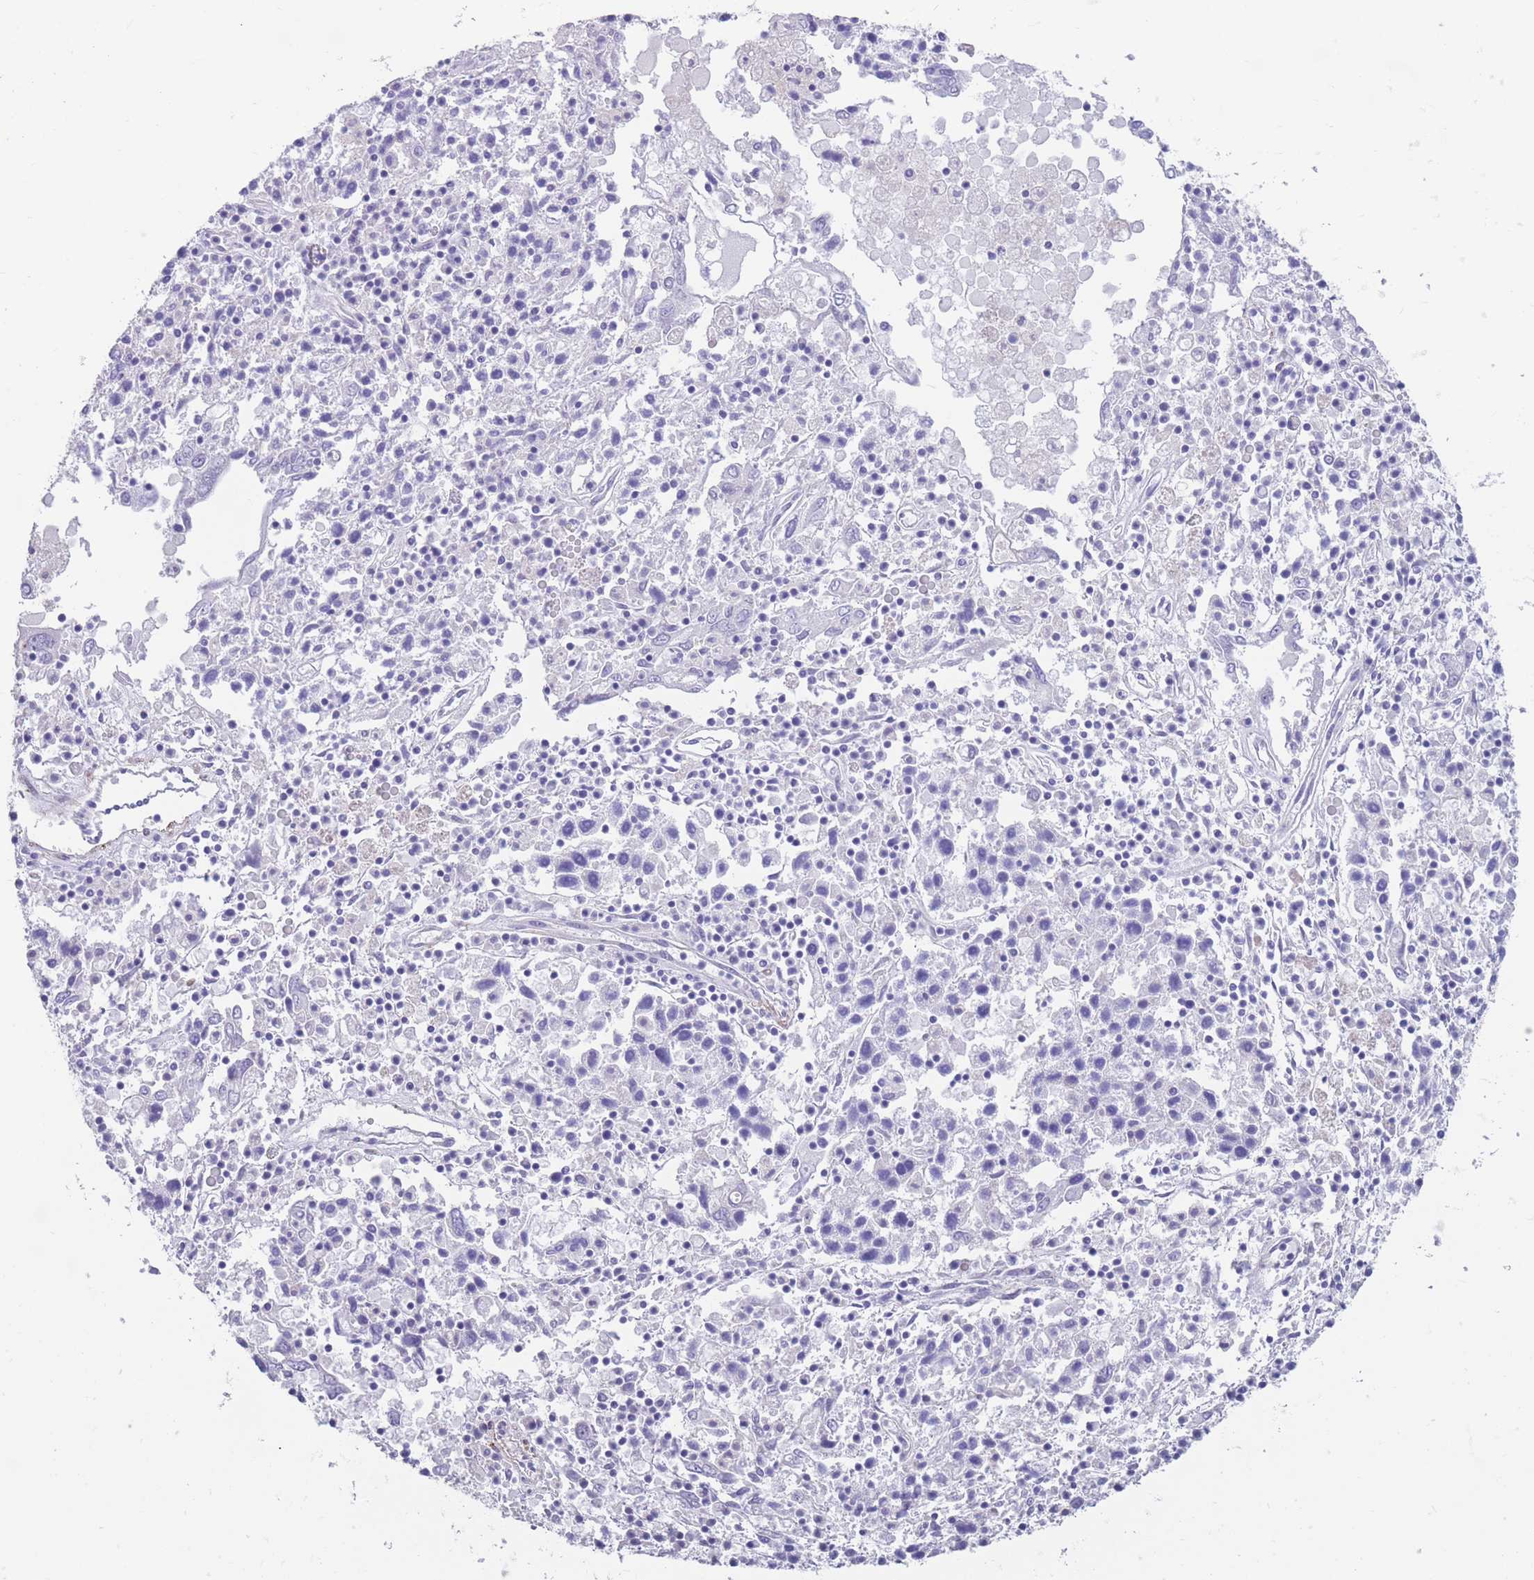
{"staining": {"intensity": "negative", "quantity": "none", "location": "none"}, "tissue": "ovarian cancer", "cell_type": "Tumor cells", "image_type": "cancer", "snomed": [{"axis": "morphology", "description": "Carcinoma, endometroid"}, {"axis": "topography", "description": "Ovary"}], "caption": "This is a histopathology image of IHC staining of ovarian endometroid carcinoma, which shows no positivity in tumor cells.", "gene": "DPYD", "patient": {"sex": "female", "age": 62}}